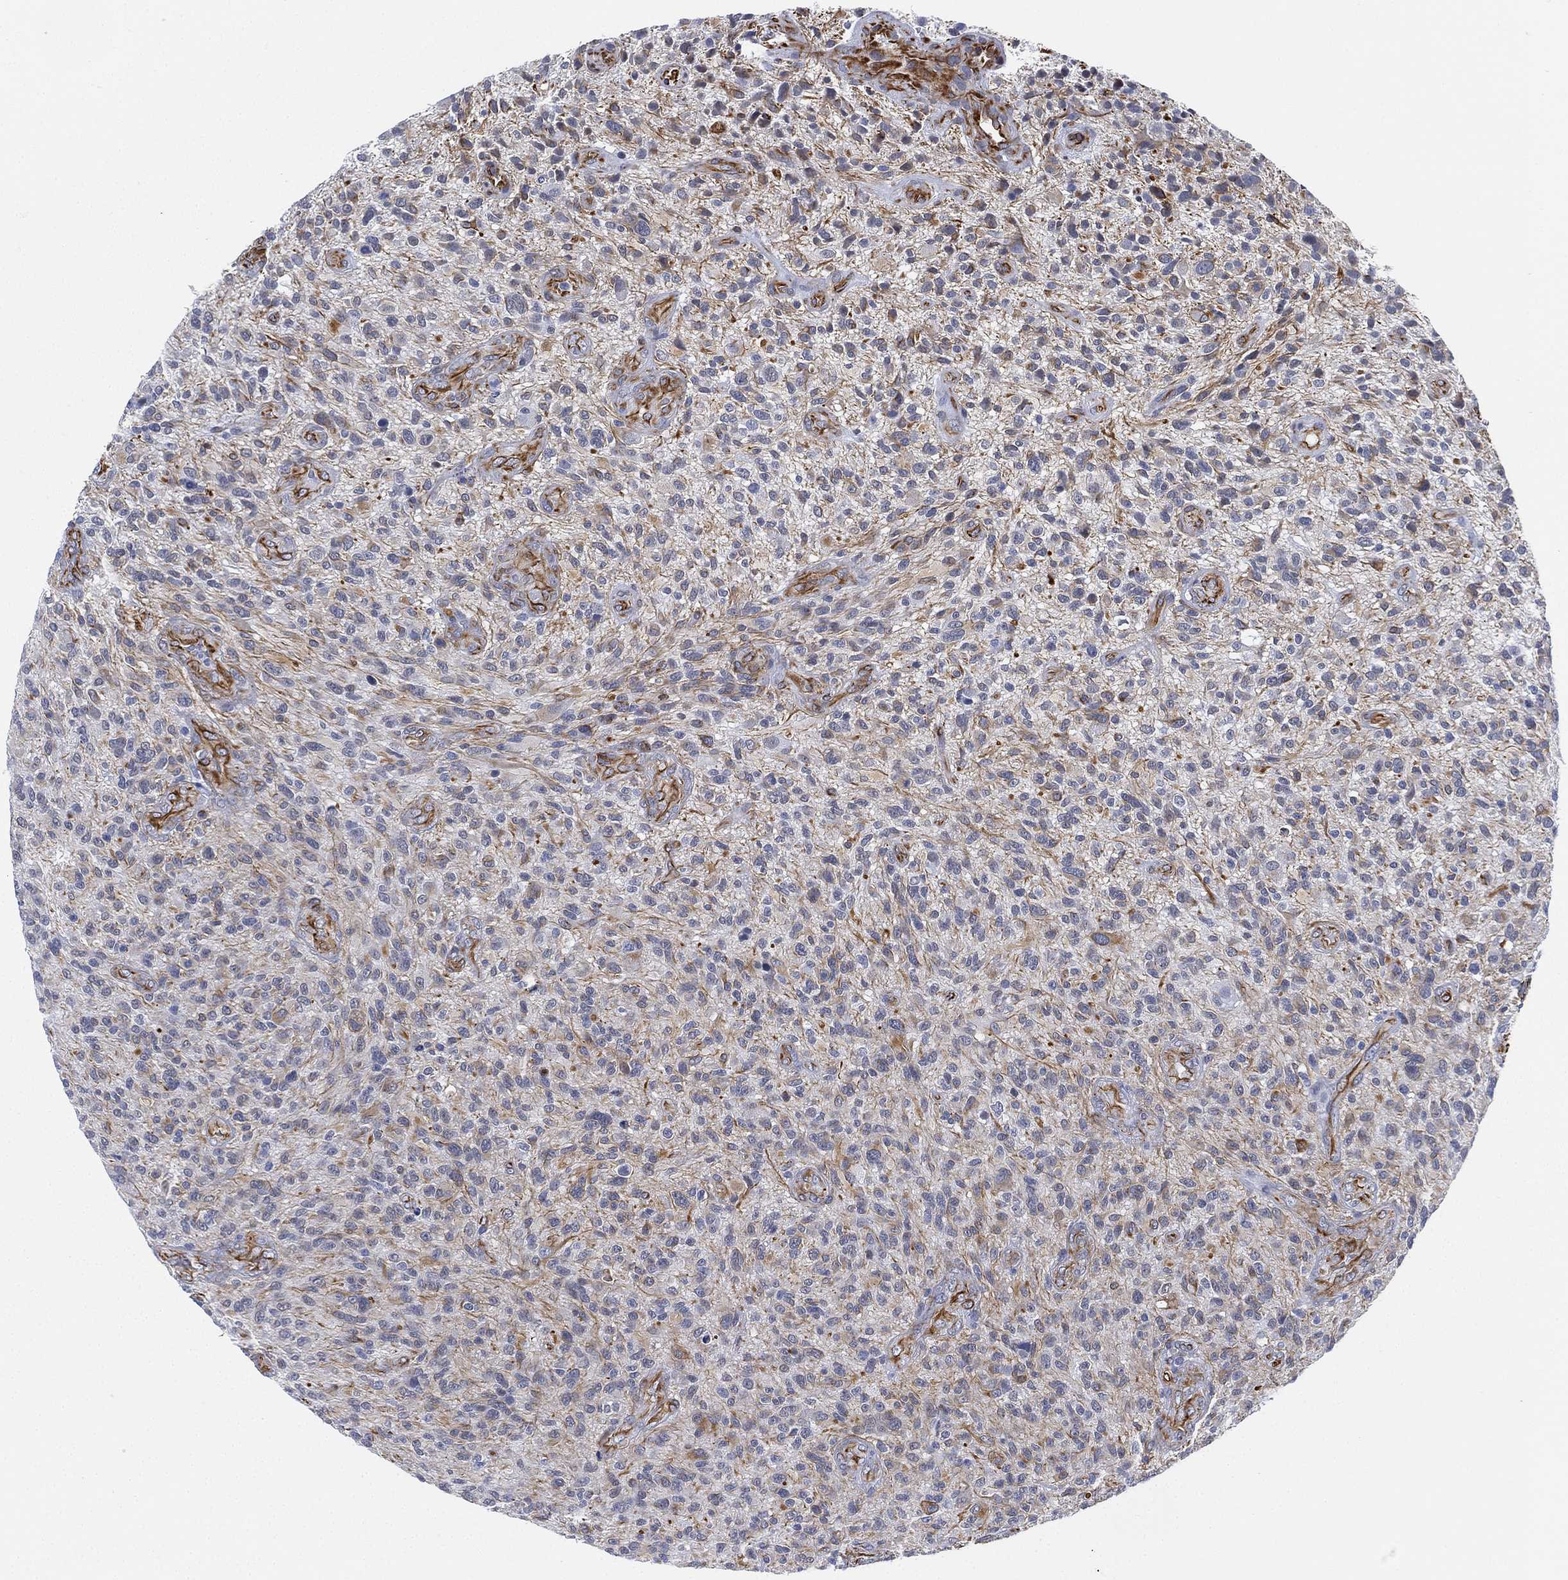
{"staining": {"intensity": "weak", "quantity": "<25%", "location": "cytoplasmic/membranous"}, "tissue": "glioma", "cell_type": "Tumor cells", "image_type": "cancer", "snomed": [{"axis": "morphology", "description": "Glioma, malignant, High grade"}, {"axis": "topography", "description": "Brain"}], "caption": "The immunohistochemistry micrograph has no significant staining in tumor cells of high-grade glioma (malignant) tissue.", "gene": "PSKH2", "patient": {"sex": "male", "age": 47}}